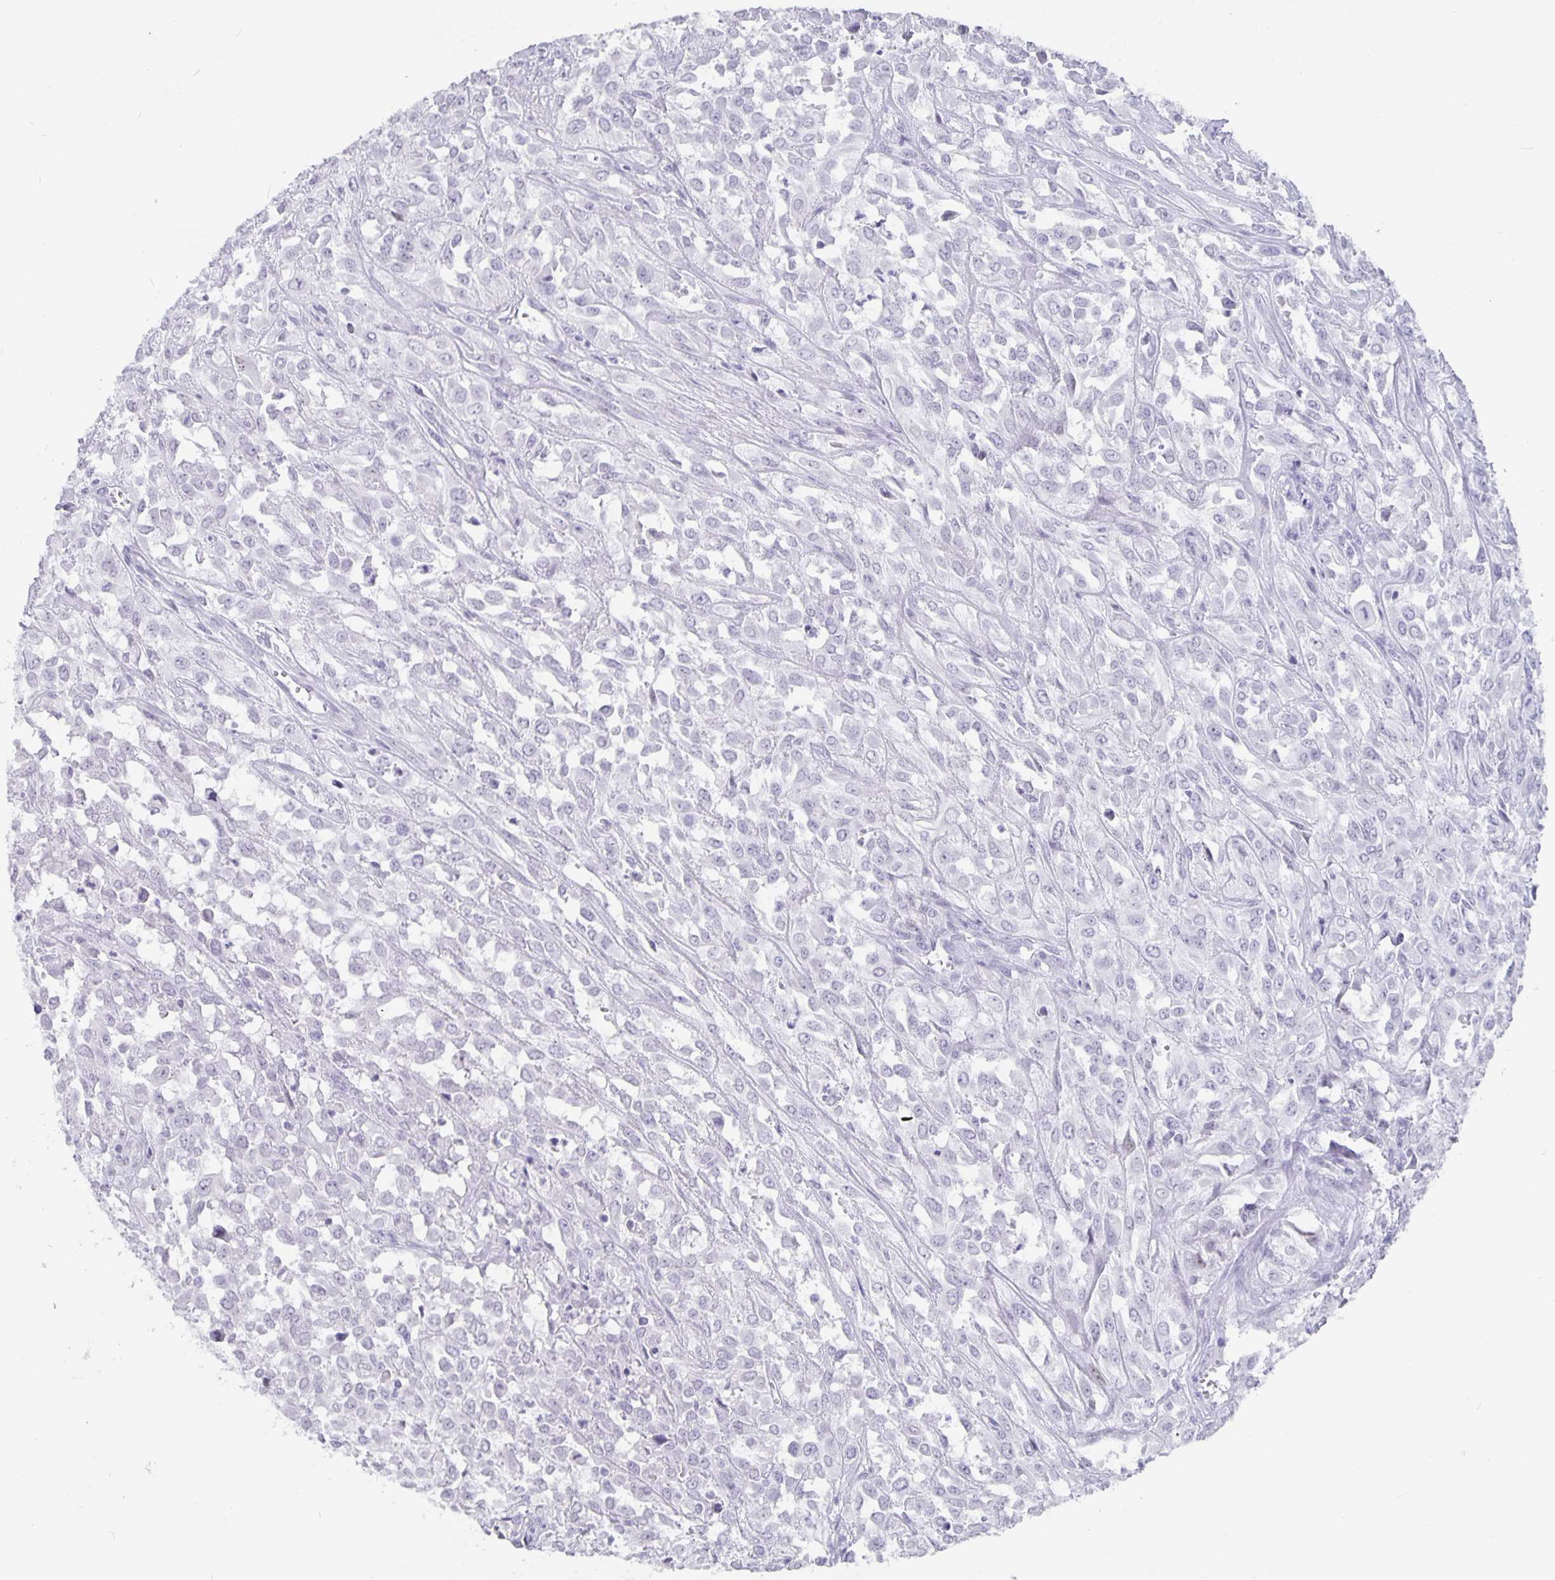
{"staining": {"intensity": "negative", "quantity": "none", "location": "none"}, "tissue": "urothelial cancer", "cell_type": "Tumor cells", "image_type": "cancer", "snomed": [{"axis": "morphology", "description": "Urothelial carcinoma, High grade"}, {"axis": "topography", "description": "Urinary bladder"}], "caption": "The image displays no significant staining in tumor cells of high-grade urothelial carcinoma.", "gene": "OLIG2", "patient": {"sex": "male", "age": 67}}